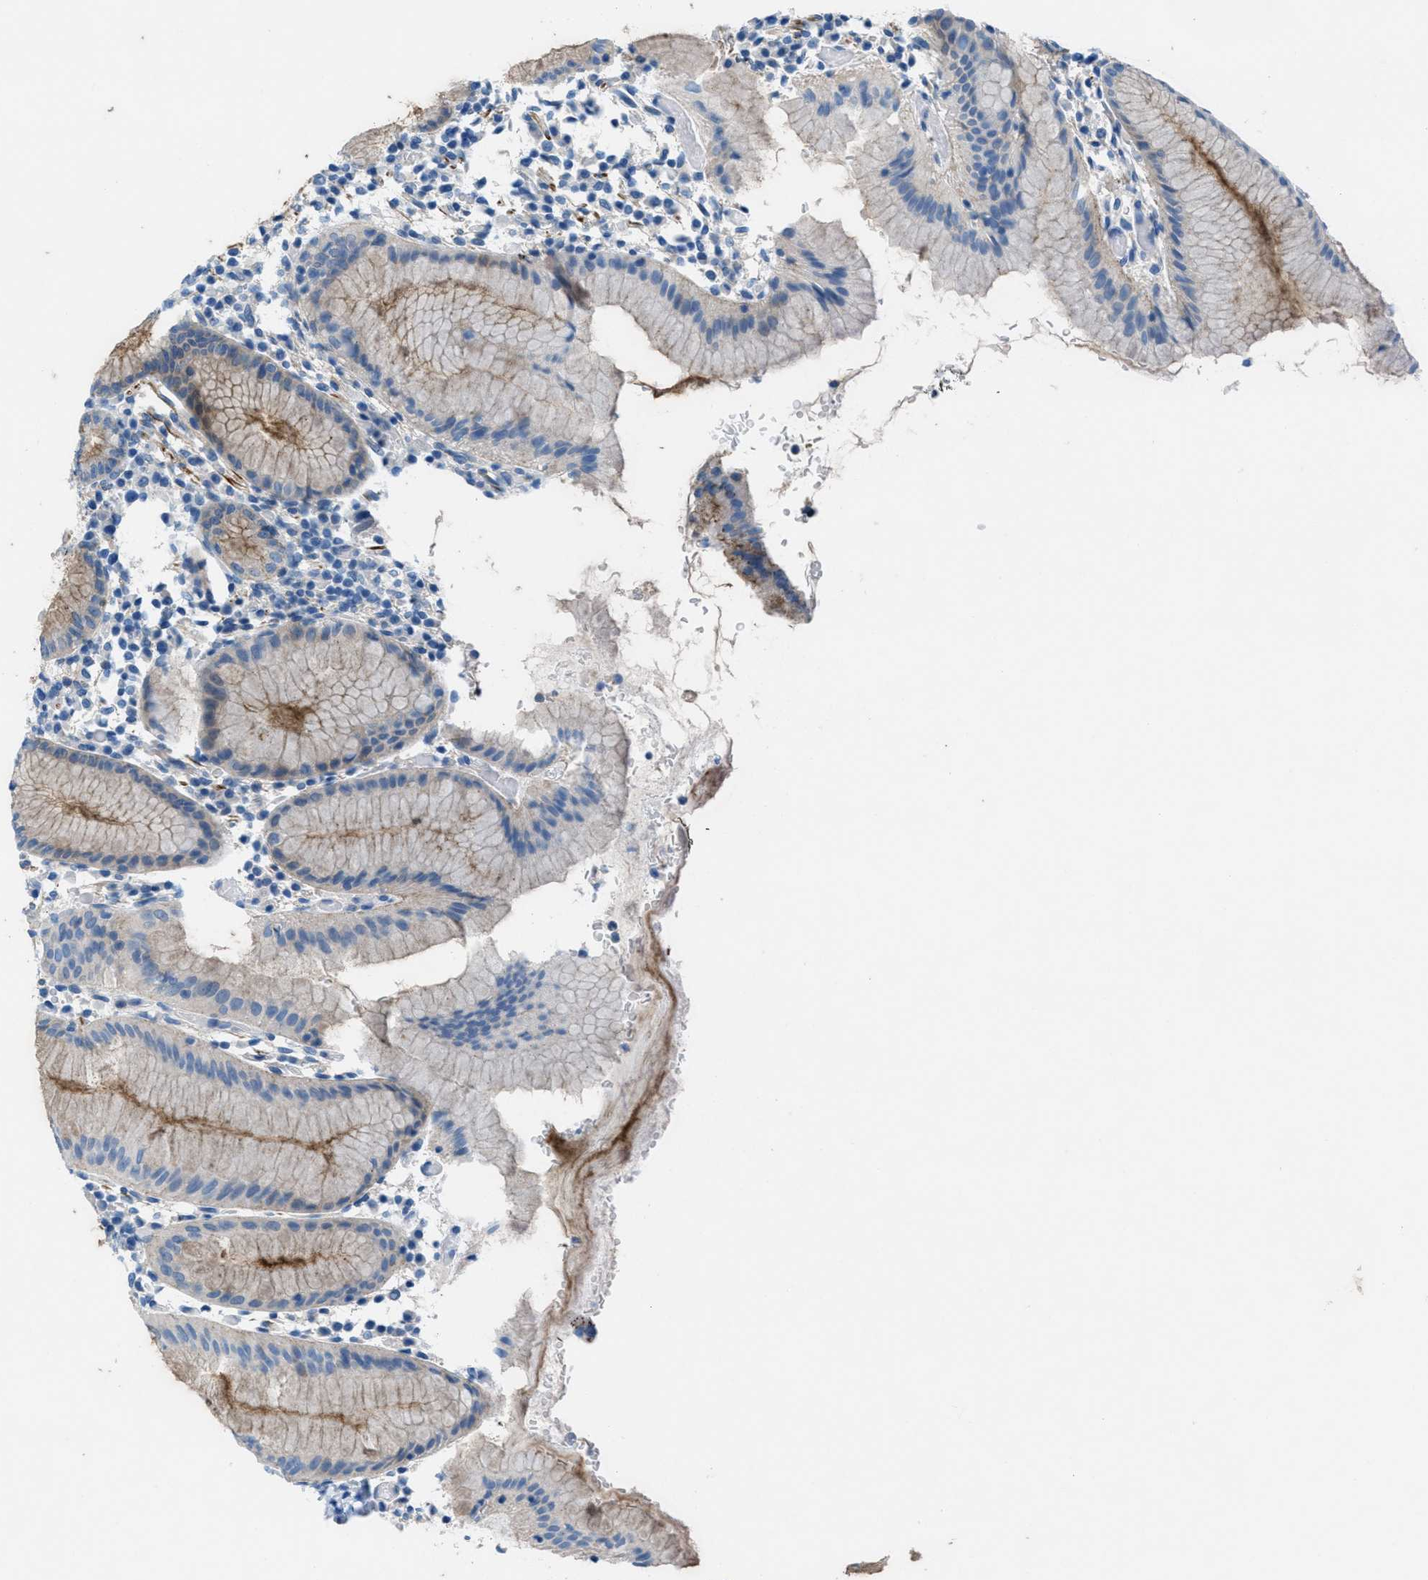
{"staining": {"intensity": "moderate", "quantity": ">75%", "location": "cytoplasmic/membranous"}, "tissue": "stomach", "cell_type": "Glandular cells", "image_type": "normal", "snomed": [{"axis": "morphology", "description": "Normal tissue, NOS"}, {"axis": "topography", "description": "Stomach"}, {"axis": "topography", "description": "Stomach, lower"}], "caption": "A photomicrograph of human stomach stained for a protein displays moderate cytoplasmic/membranous brown staining in glandular cells. The staining is performed using DAB brown chromogen to label protein expression. The nuclei are counter-stained blue using hematoxylin.", "gene": "MFSD13A", "patient": {"sex": "female", "age": 75}}